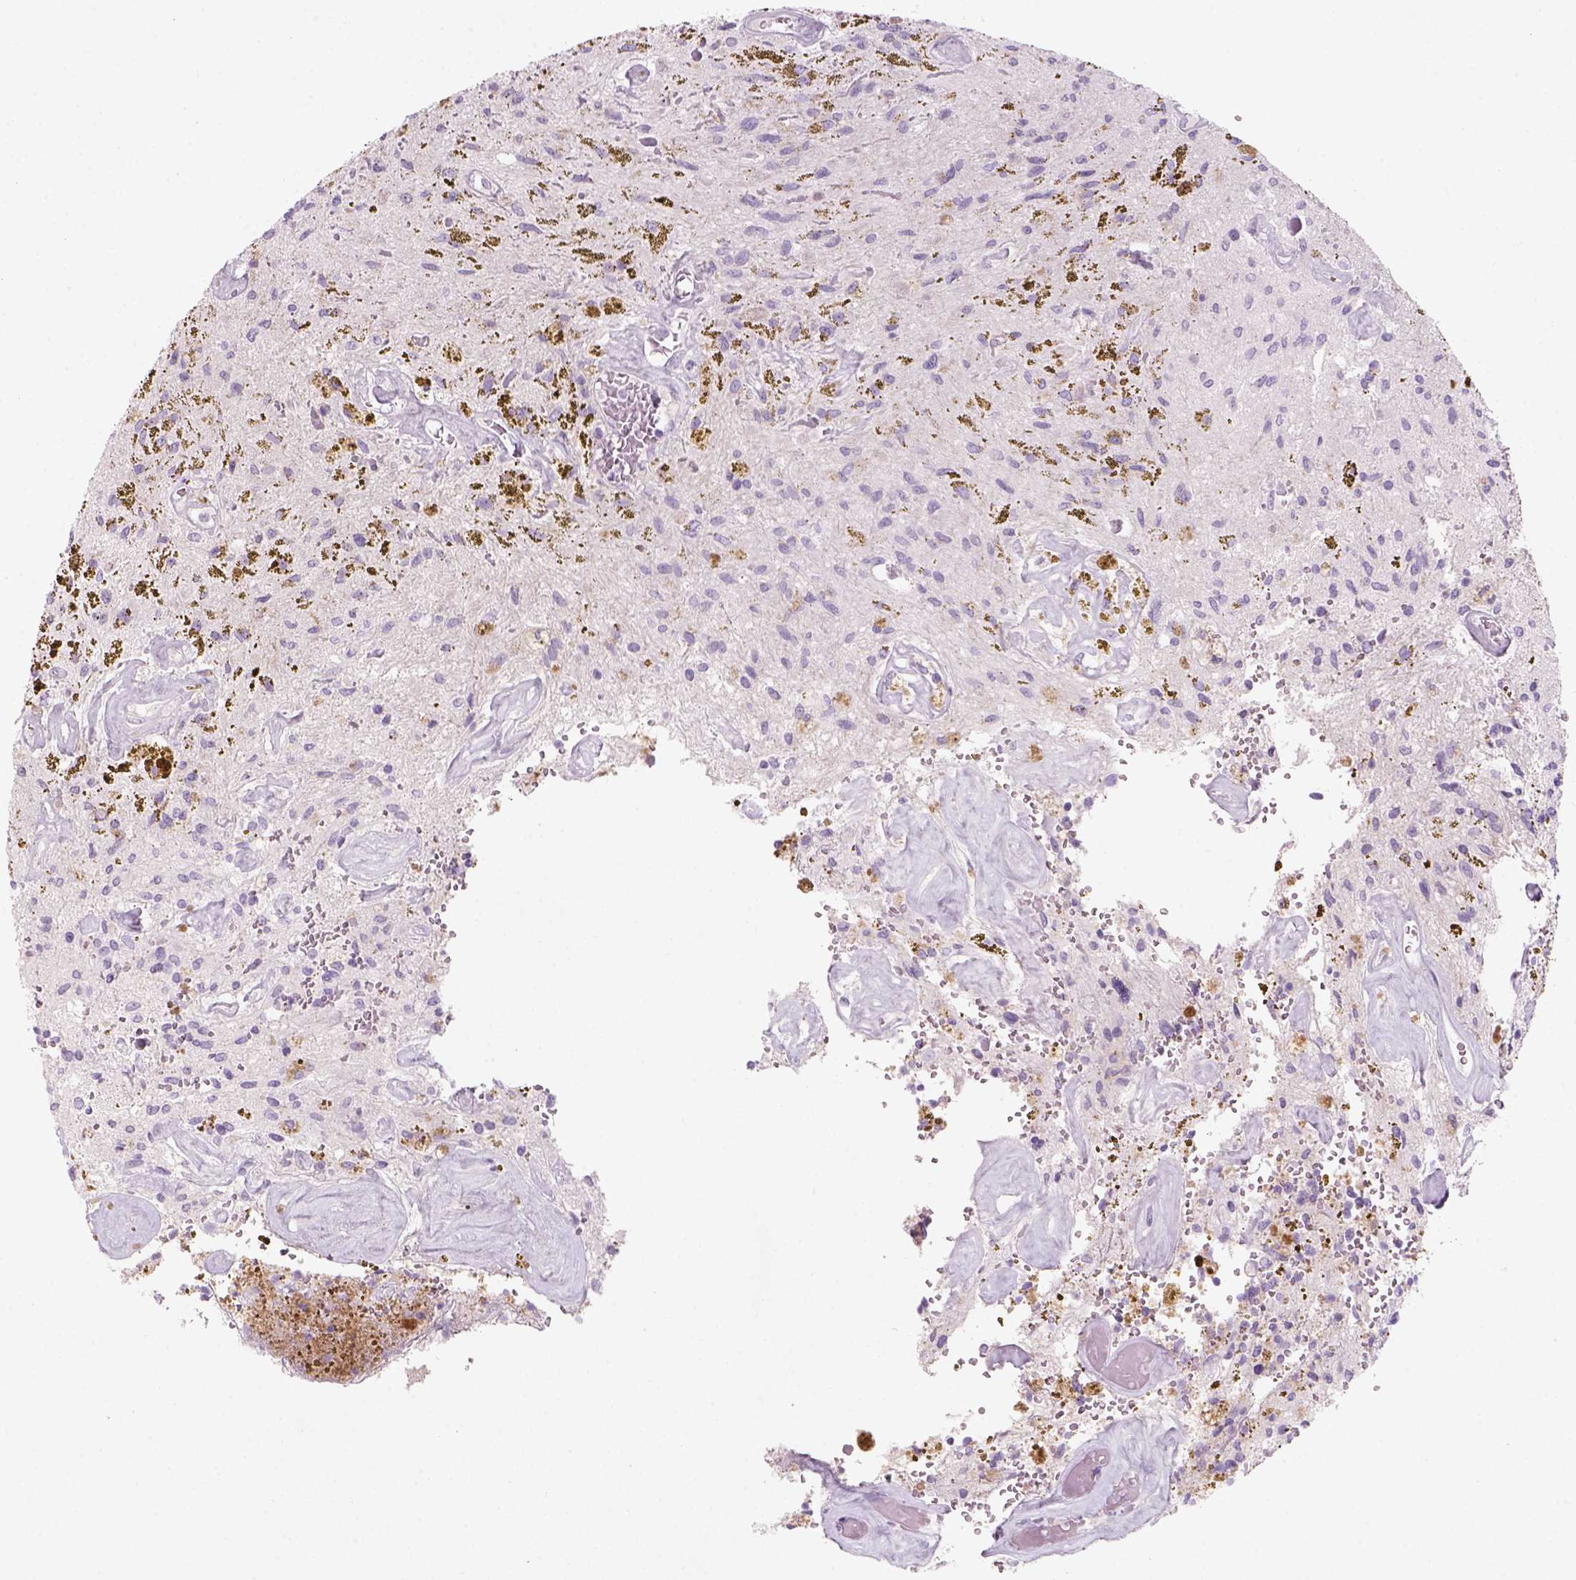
{"staining": {"intensity": "negative", "quantity": "none", "location": "none"}, "tissue": "glioma", "cell_type": "Tumor cells", "image_type": "cancer", "snomed": [{"axis": "morphology", "description": "Glioma, malignant, Low grade"}, {"axis": "topography", "description": "Cerebellum"}], "caption": "Immunohistochemistry (IHC) image of low-grade glioma (malignant) stained for a protein (brown), which demonstrates no staining in tumor cells.", "gene": "KRT25", "patient": {"sex": "female", "age": 14}}